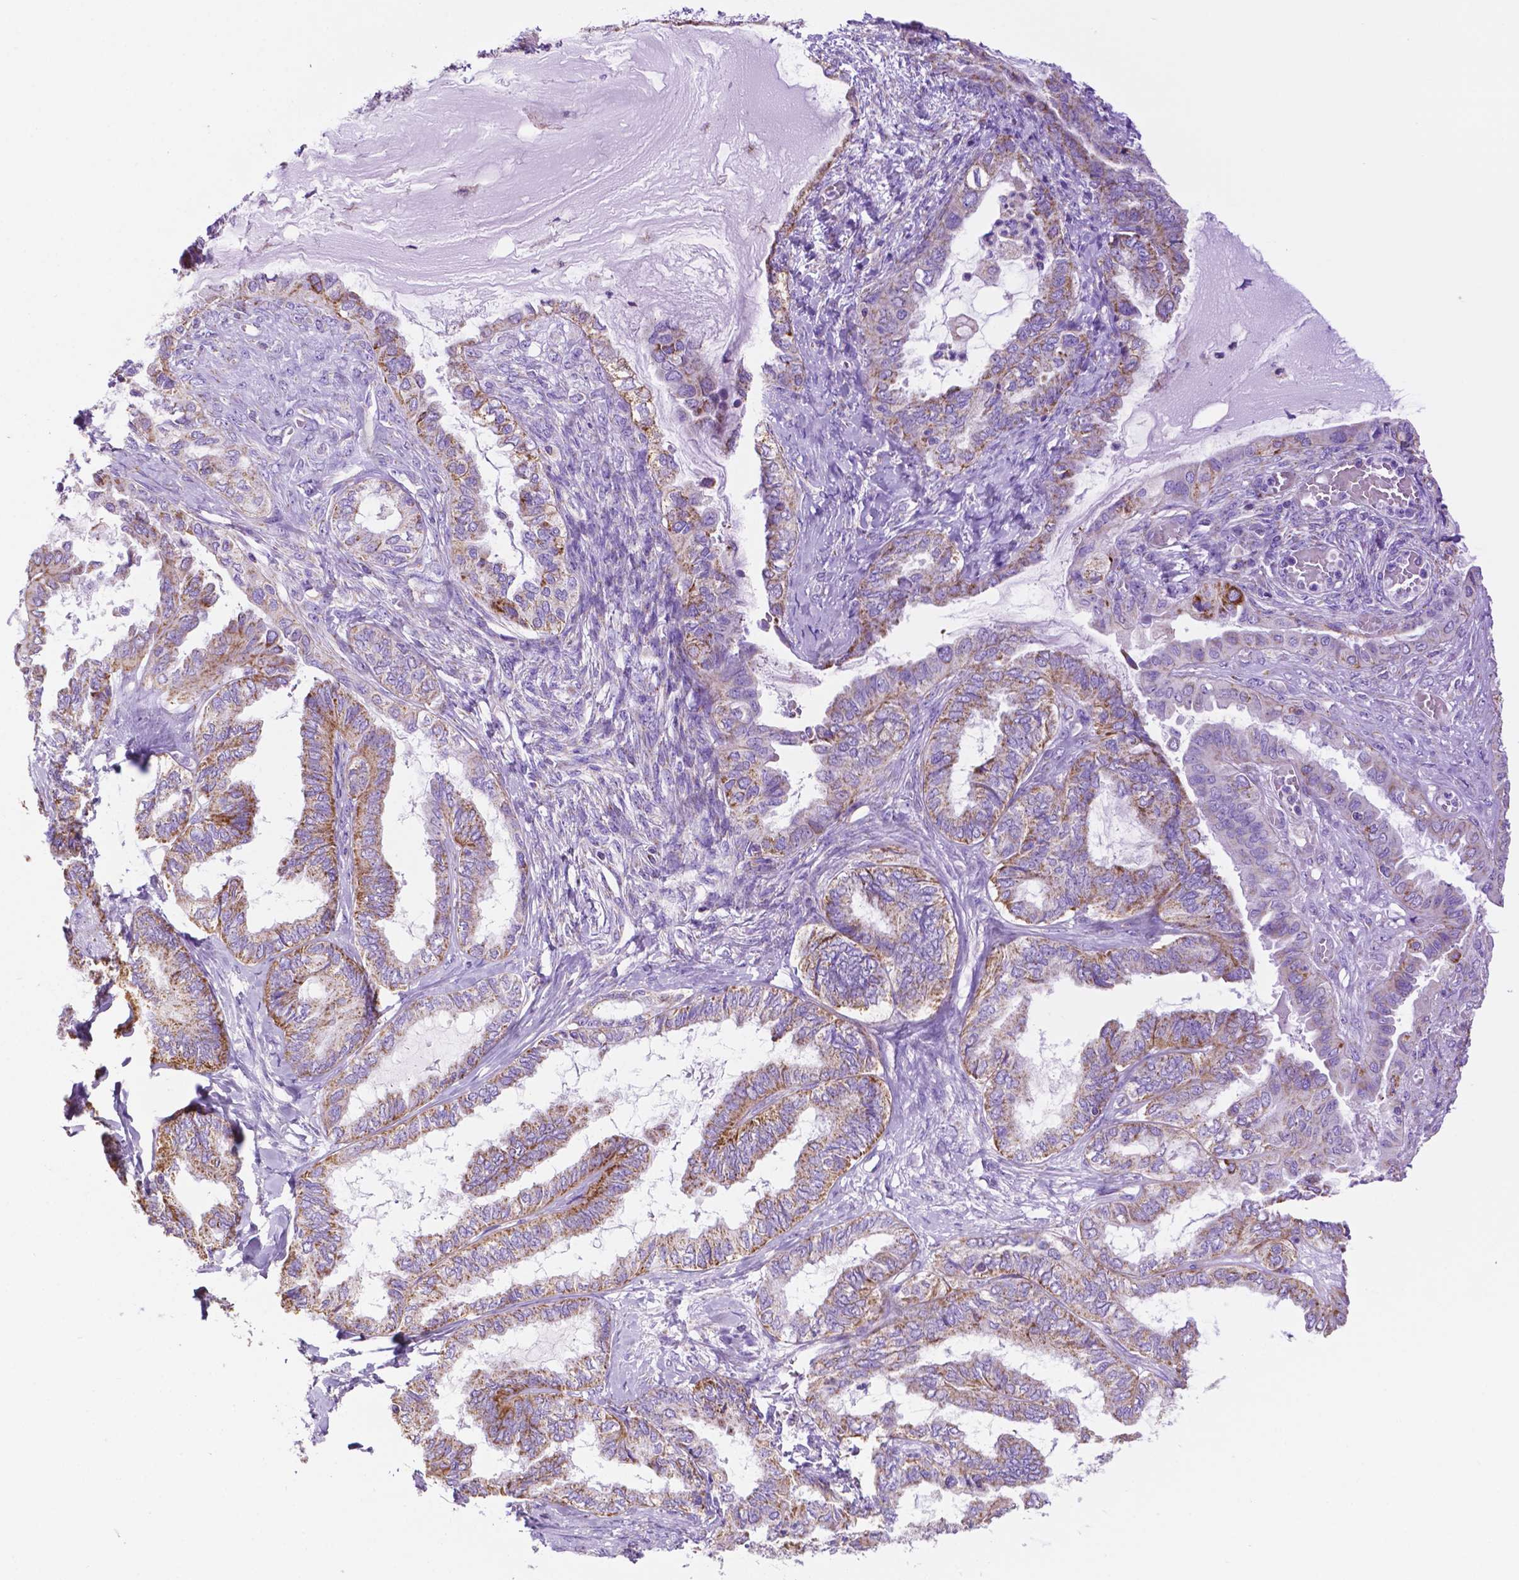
{"staining": {"intensity": "moderate", "quantity": ">75%", "location": "cytoplasmic/membranous"}, "tissue": "ovarian cancer", "cell_type": "Tumor cells", "image_type": "cancer", "snomed": [{"axis": "morphology", "description": "Carcinoma, endometroid"}, {"axis": "topography", "description": "Ovary"}], "caption": "Ovarian endometroid carcinoma was stained to show a protein in brown. There is medium levels of moderate cytoplasmic/membranous staining in about >75% of tumor cells.", "gene": "GDPD5", "patient": {"sex": "female", "age": 70}}